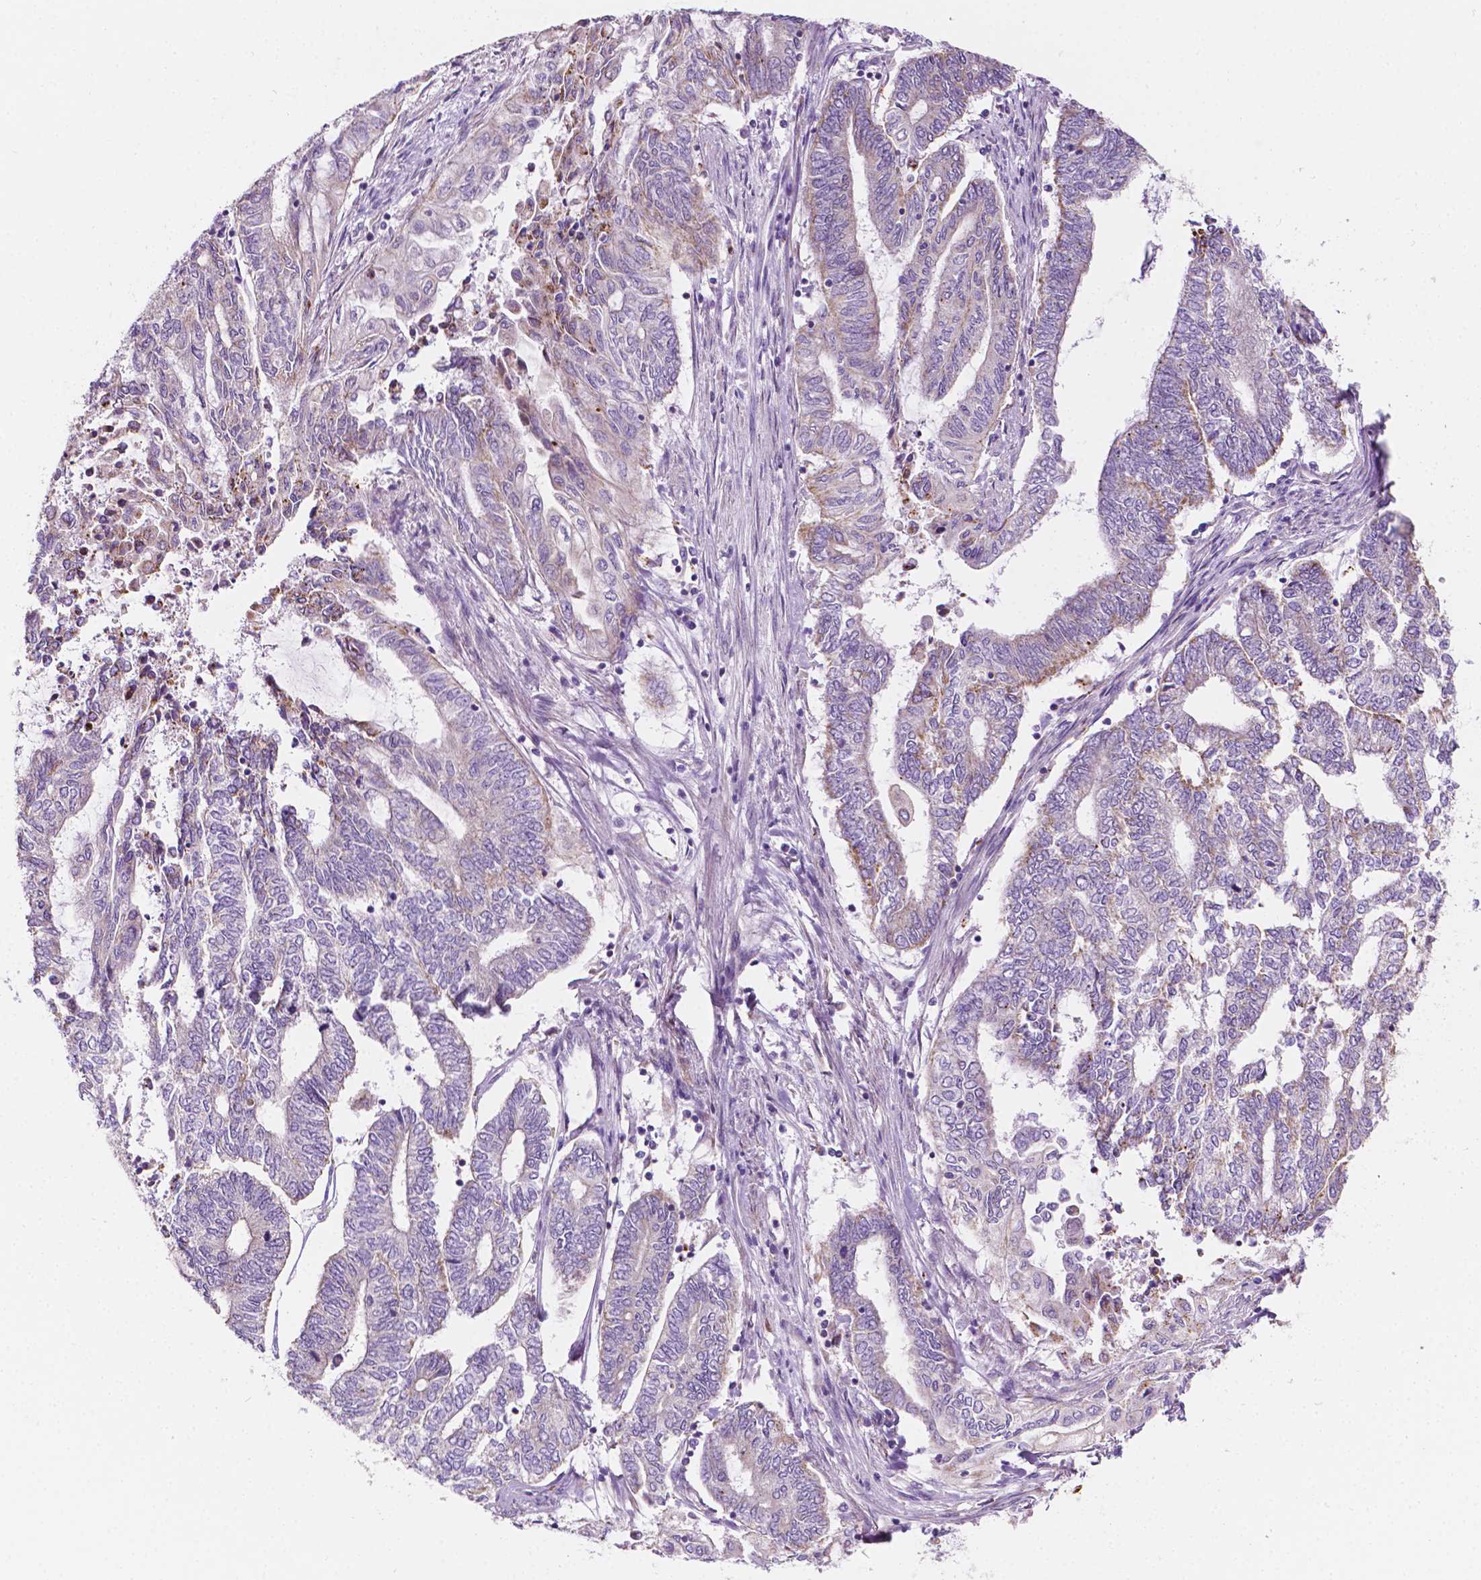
{"staining": {"intensity": "weak", "quantity": "<25%", "location": "cytoplasmic/membranous"}, "tissue": "endometrial cancer", "cell_type": "Tumor cells", "image_type": "cancer", "snomed": [{"axis": "morphology", "description": "Adenocarcinoma, NOS"}, {"axis": "topography", "description": "Uterus"}, {"axis": "topography", "description": "Endometrium"}], "caption": "DAB immunohistochemical staining of endometrial cancer demonstrates no significant expression in tumor cells.", "gene": "NOS1AP", "patient": {"sex": "female", "age": 70}}